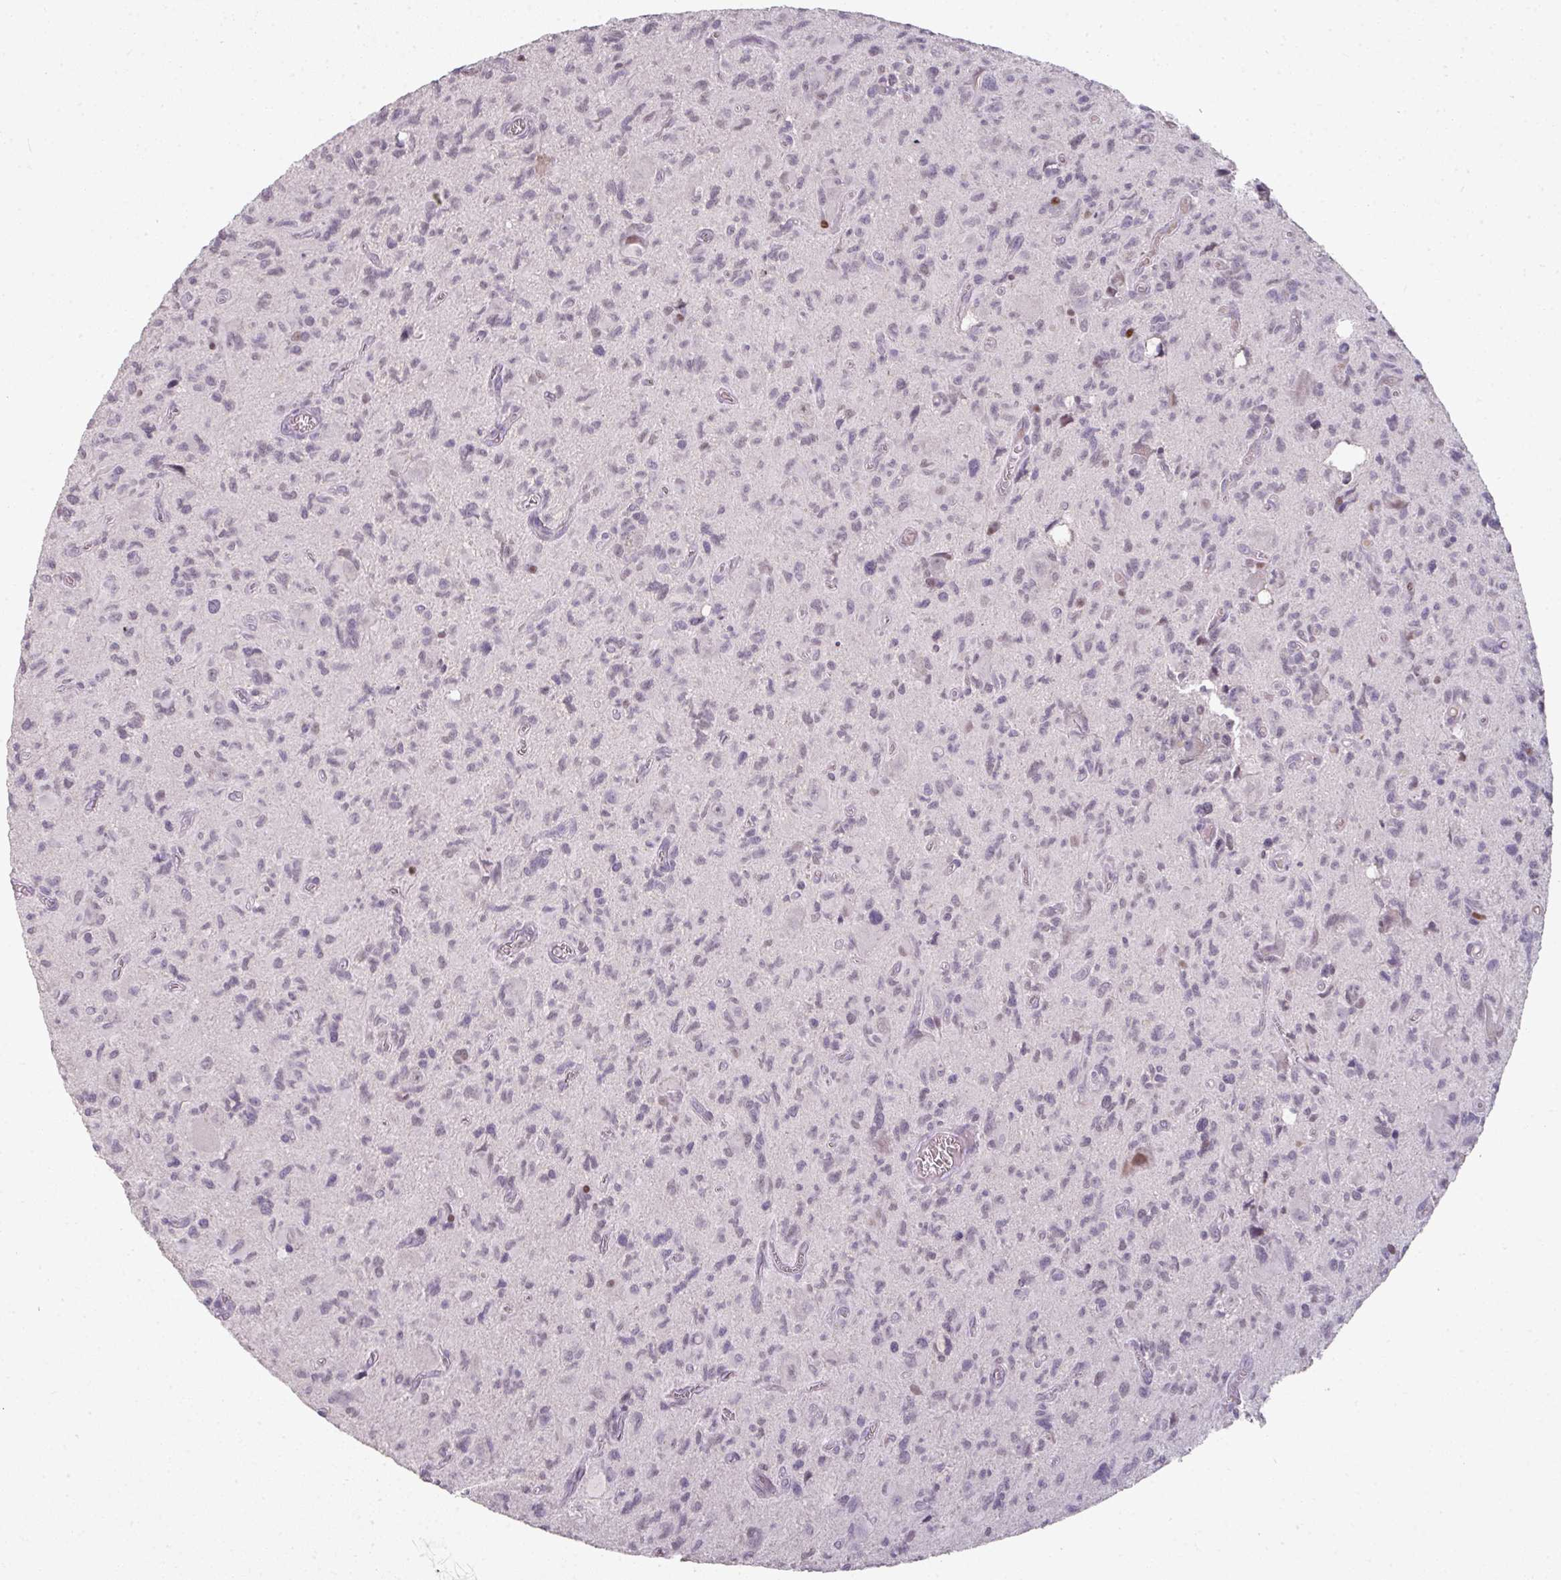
{"staining": {"intensity": "negative", "quantity": "none", "location": "none"}, "tissue": "glioma", "cell_type": "Tumor cells", "image_type": "cancer", "snomed": [{"axis": "morphology", "description": "Glioma, malignant, High grade"}, {"axis": "topography", "description": "Brain"}], "caption": "Tumor cells show no significant protein positivity in high-grade glioma (malignant).", "gene": "GTF2H3", "patient": {"sex": "male", "age": 76}}